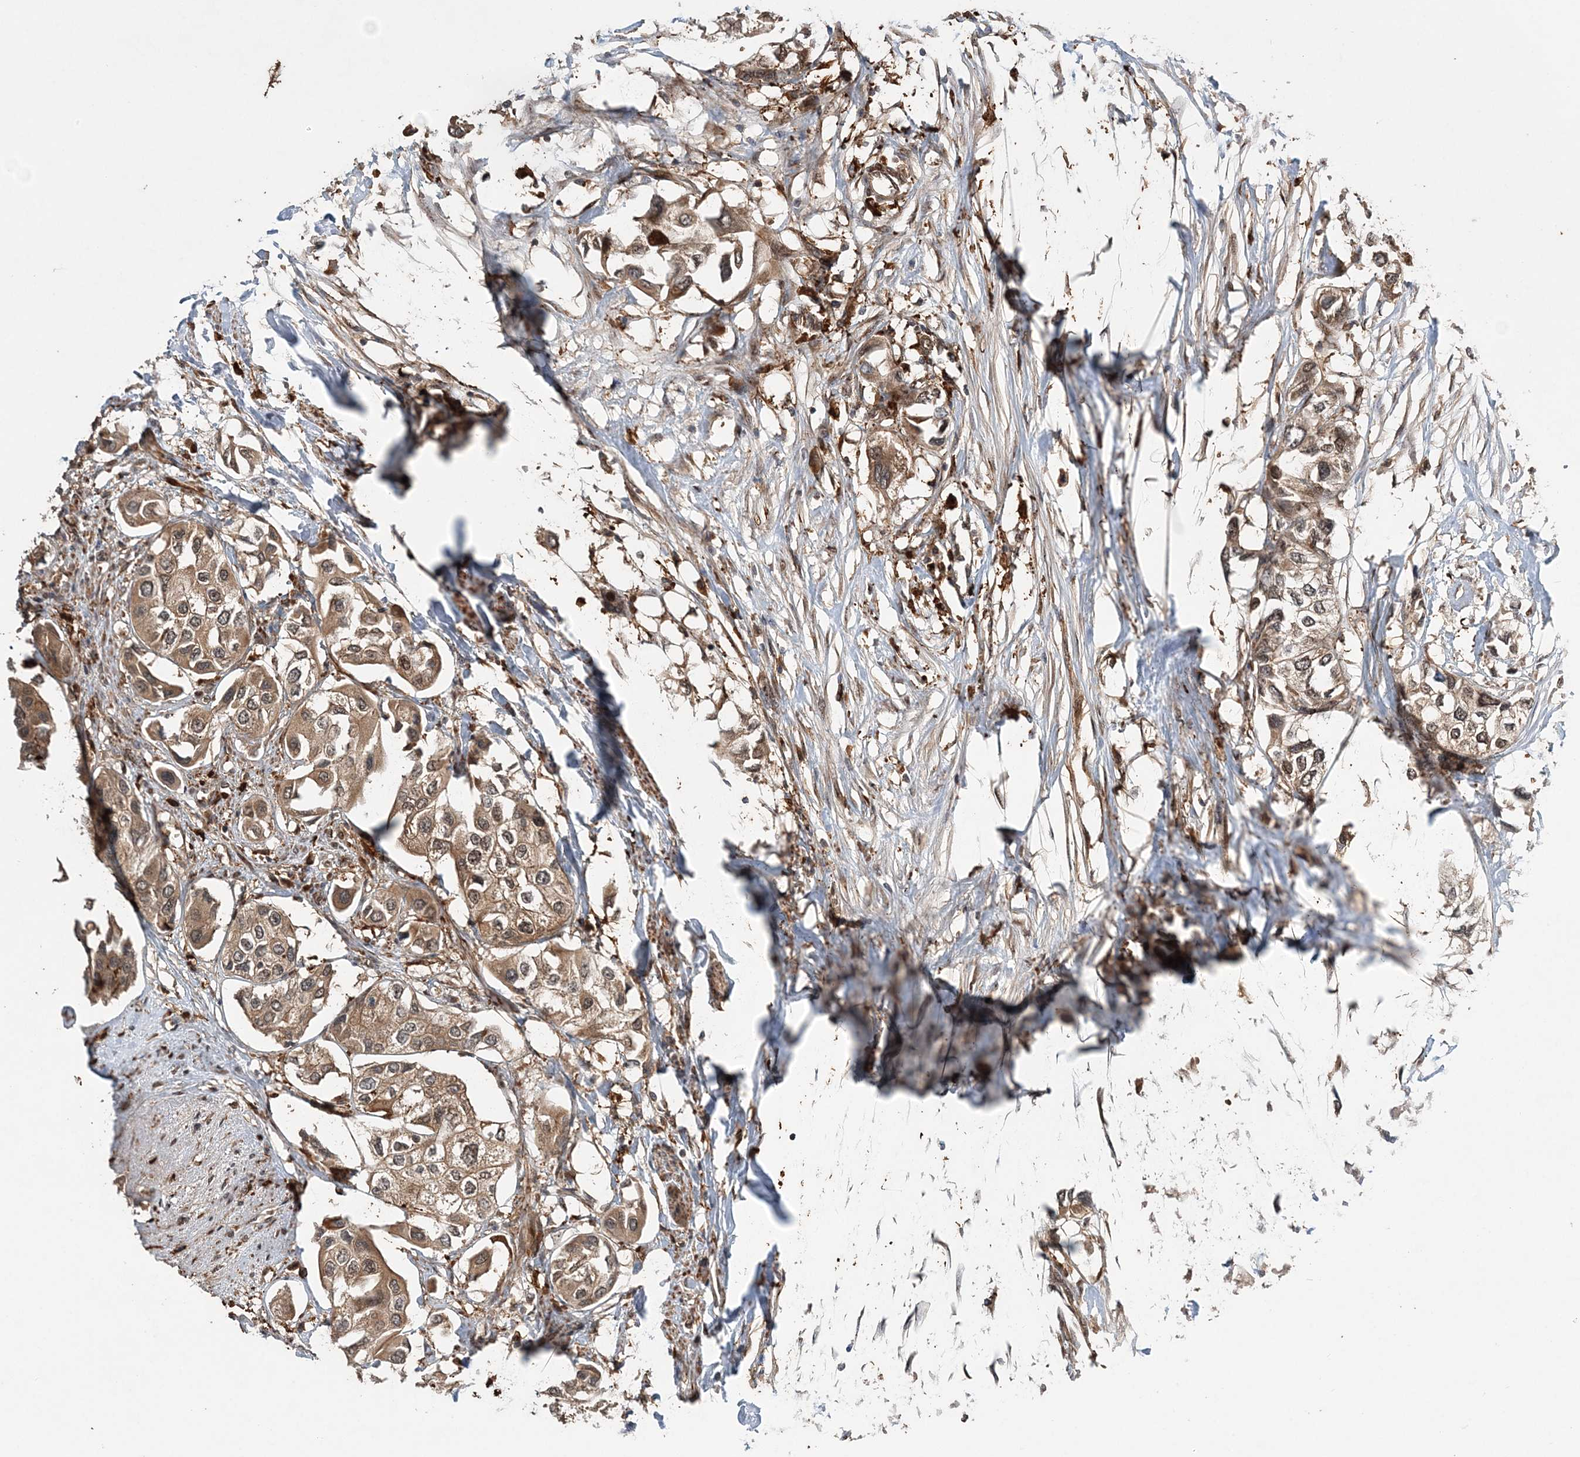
{"staining": {"intensity": "moderate", "quantity": ">75%", "location": "cytoplasmic/membranous"}, "tissue": "urothelial cancer", "cell_type": "Tumor cells", "image_type": "cancer", "snomed": [{"axis": "morphology", "description": "Urothelial carcinoma, High grade"}, {"axis": "topography", "description": "Urinary bladder"}], "caption": "High-magnification brightfield microscopy of urothelial cancer stained with DAB (3,3'-diaminobenzidine) (brown) and counterstained with hematoxylin (blue). tumor cells exhibit moderate cytoplasmic/membranous staining is appreciated in about>75% of cells.", "gene": "UBTD2", "patient": {"sex": "male", "age": 64}}